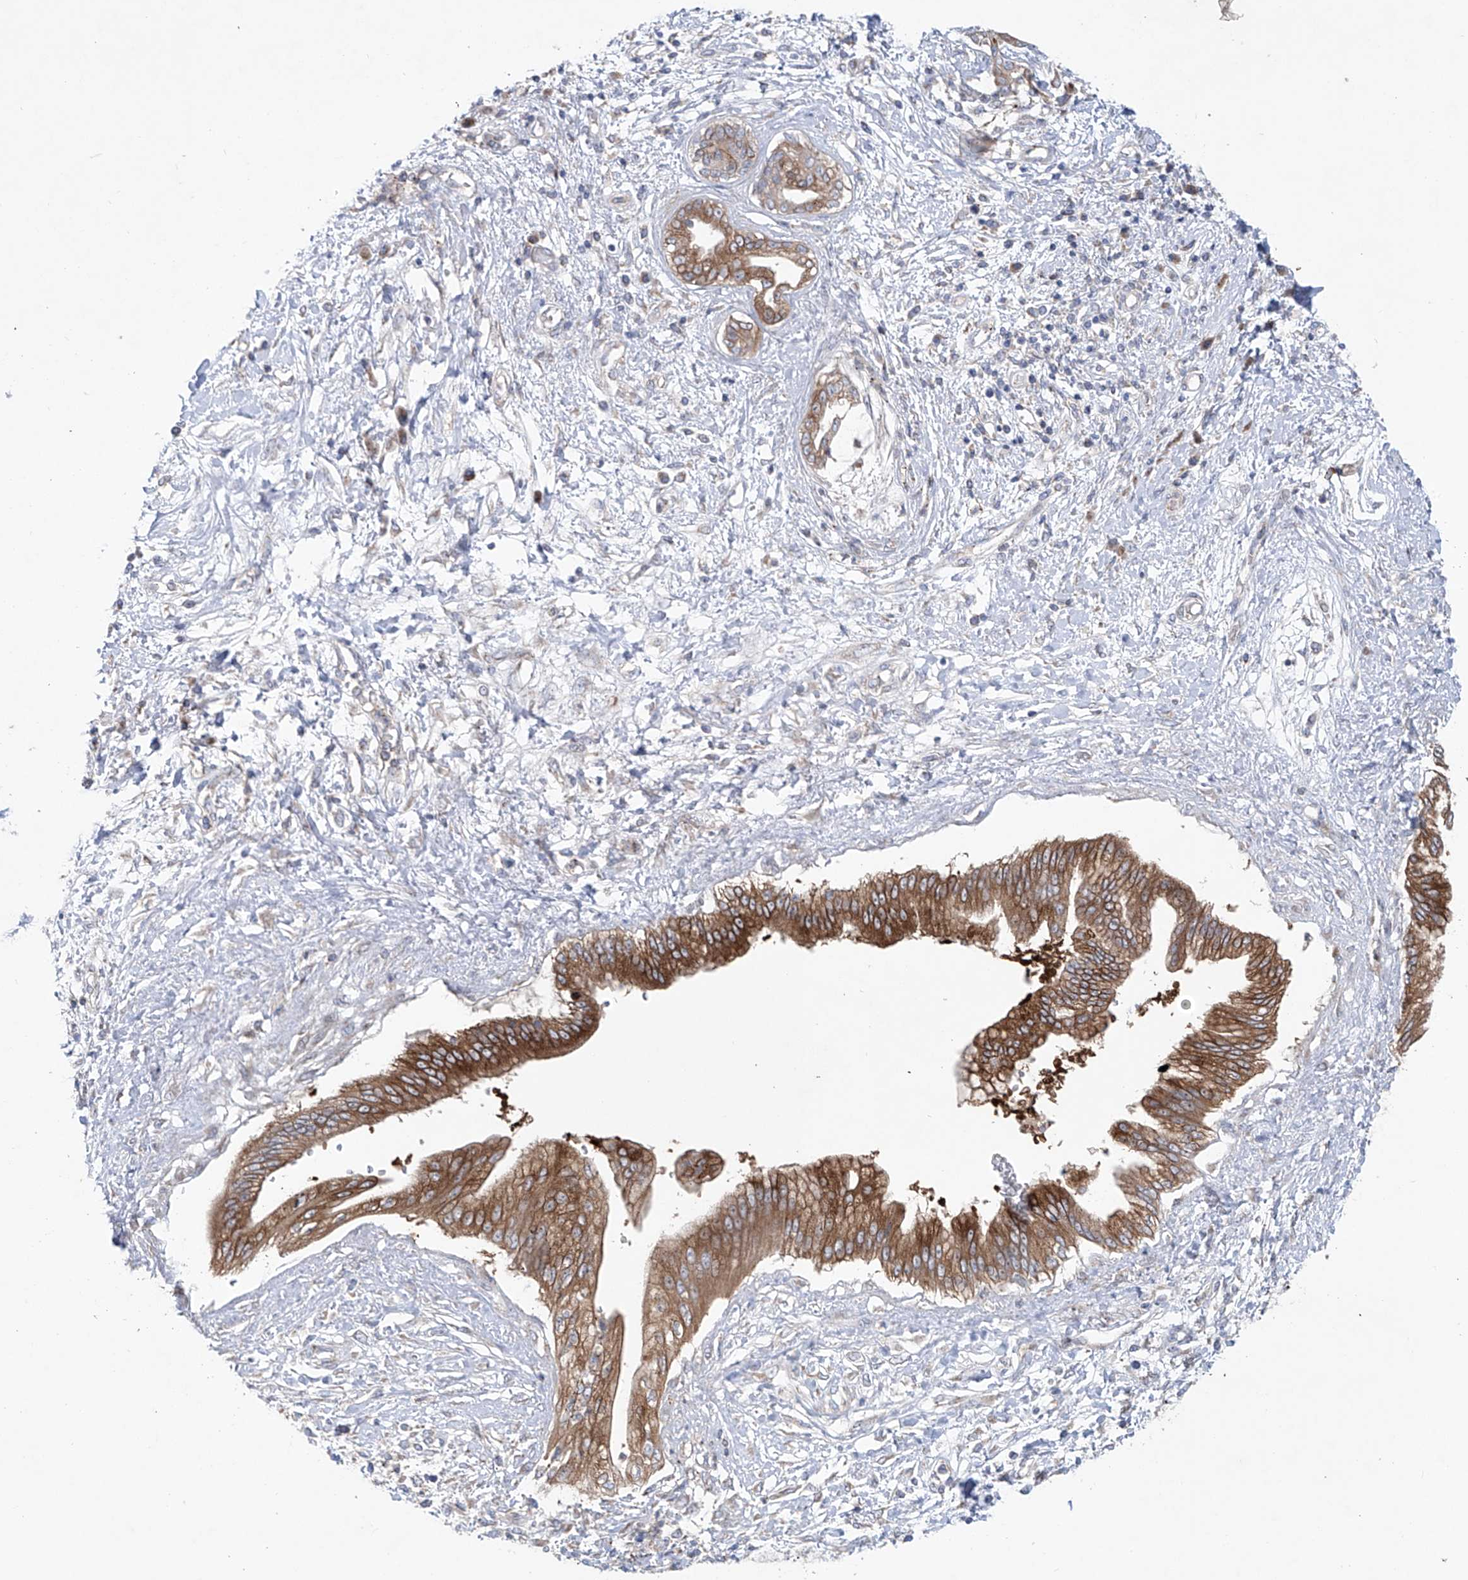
{"staining": {"intensity": "moderate", "quantity": ">75%", "location": "cytoplasmic/membranous"}, "tissue": "pancreatic cancer", "cell_type": "Tumor cells", "image_type": "cancer", "snomed": [{"axis": "morphology", "description": "Adenocarcinoma, NOS"}, {"axis": "topography", "description": "Pancreas"}], "caption": "Brown immunohistochemical staining in human pancreatic cancer (adenocarcinoma) demonstrates moderate cytoplasmic/membranous staining in approximately >75% of tumor cells. Using DAB (3,3'-diaminobenzidine) (brown) and hematoxylin (blue) stains, captured at high magnification using brightfield microscopy.", "gene": "KLC4", "patient": {"sex": "female", "age": 56}}